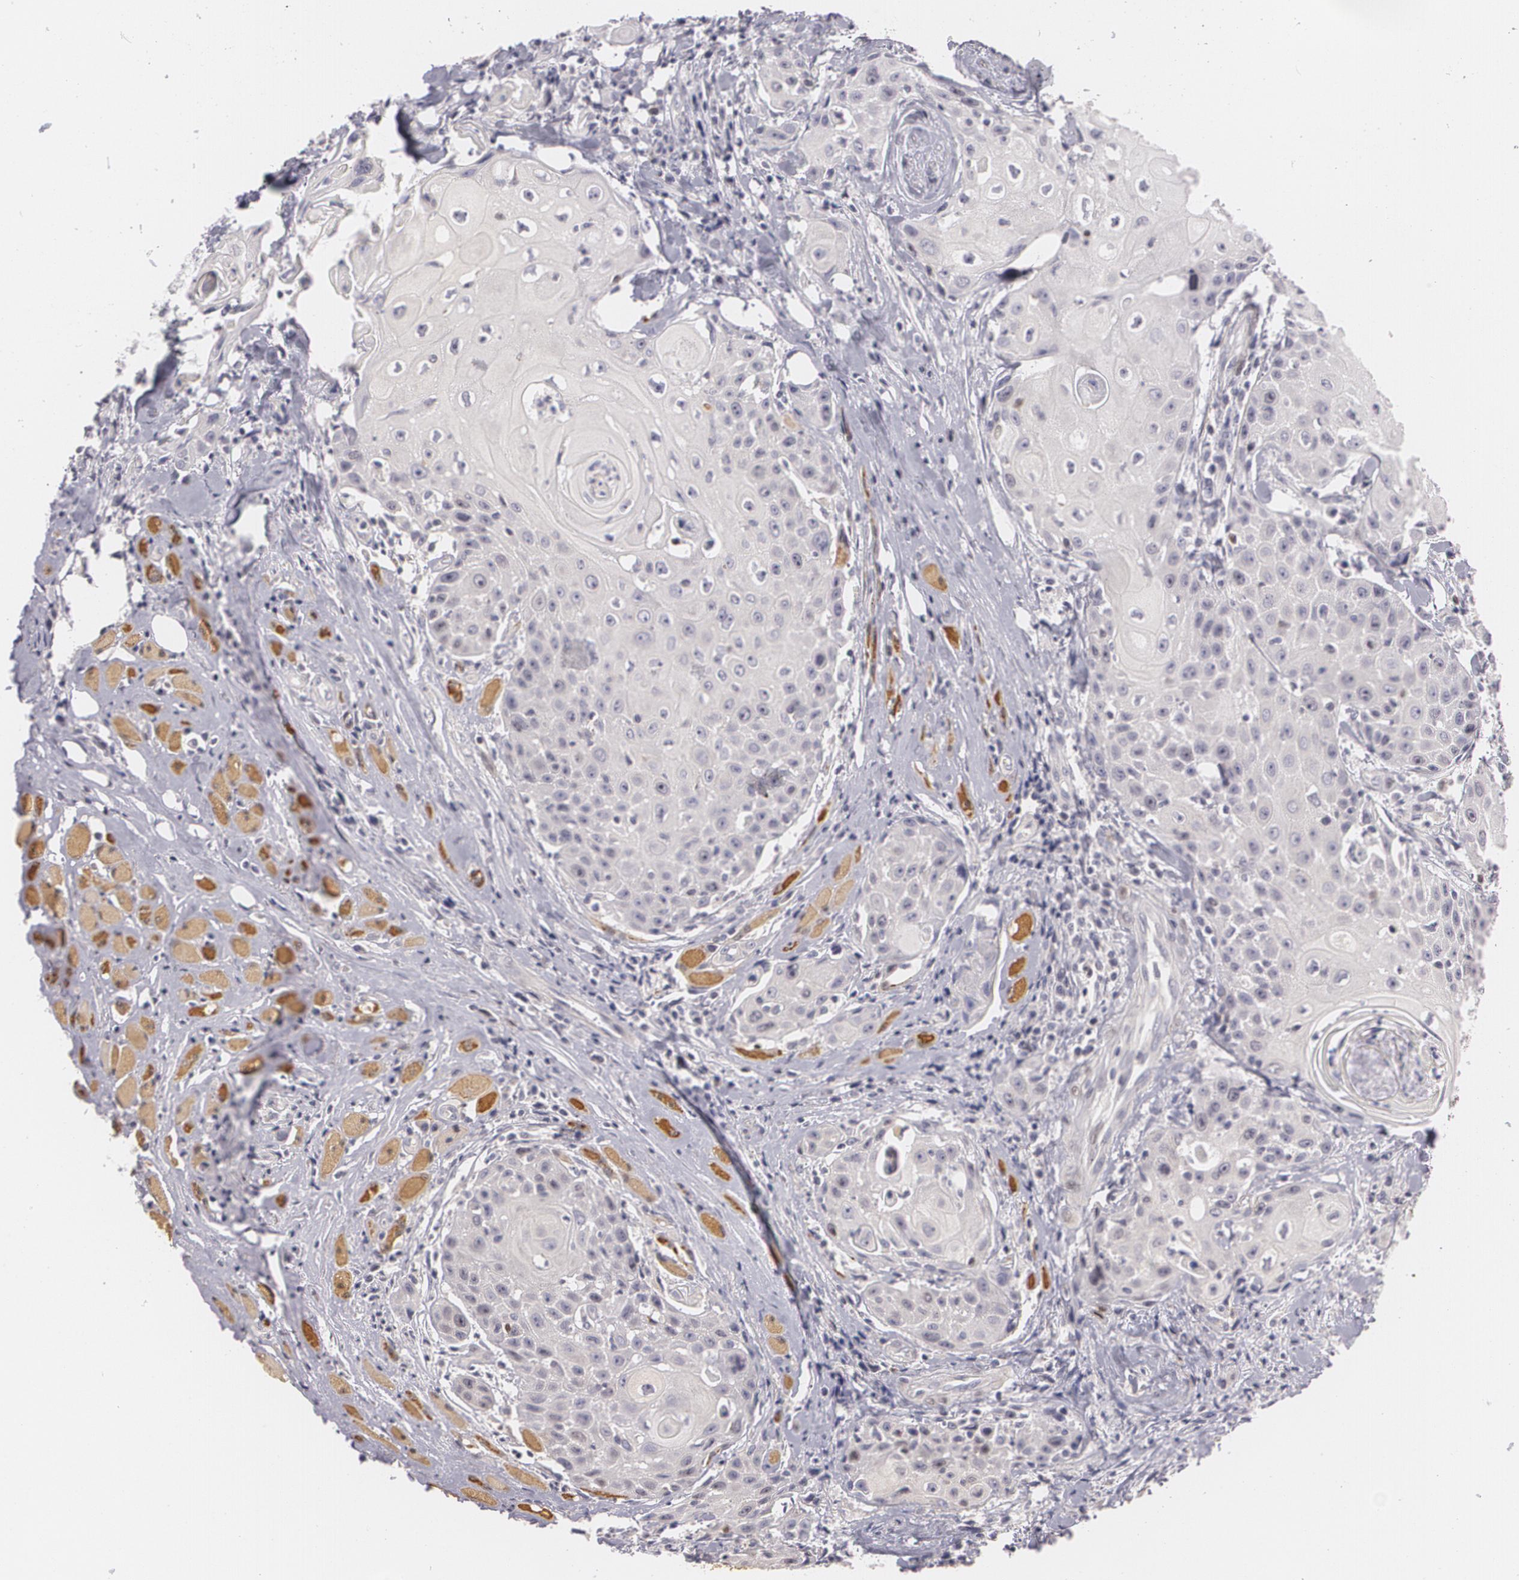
{"staining": {"intensity": "negative", "quantity": "none", "location": "none"}, "tissue": "head and neck cancer", "cell_type": "Tumor cells", "image_type": "cancer", "snomed": [{"axis": "morphology", "description": "Squamous cell carcinoma, NOS"}, {"axis": "topography", "description": "Oral tissue"}, {"axis": "topography", "description": "Head-Neck"}], "caption": "A histopathology image of head and neck squamous cell carcinoma stained for a protein reveals no brown staining in tumor cells. (Brightfield microscopy of DAB immunohistochemistry at high magnification).", "gene": "ZBTB16", "patient": {"sex": "female", "age": 82}}